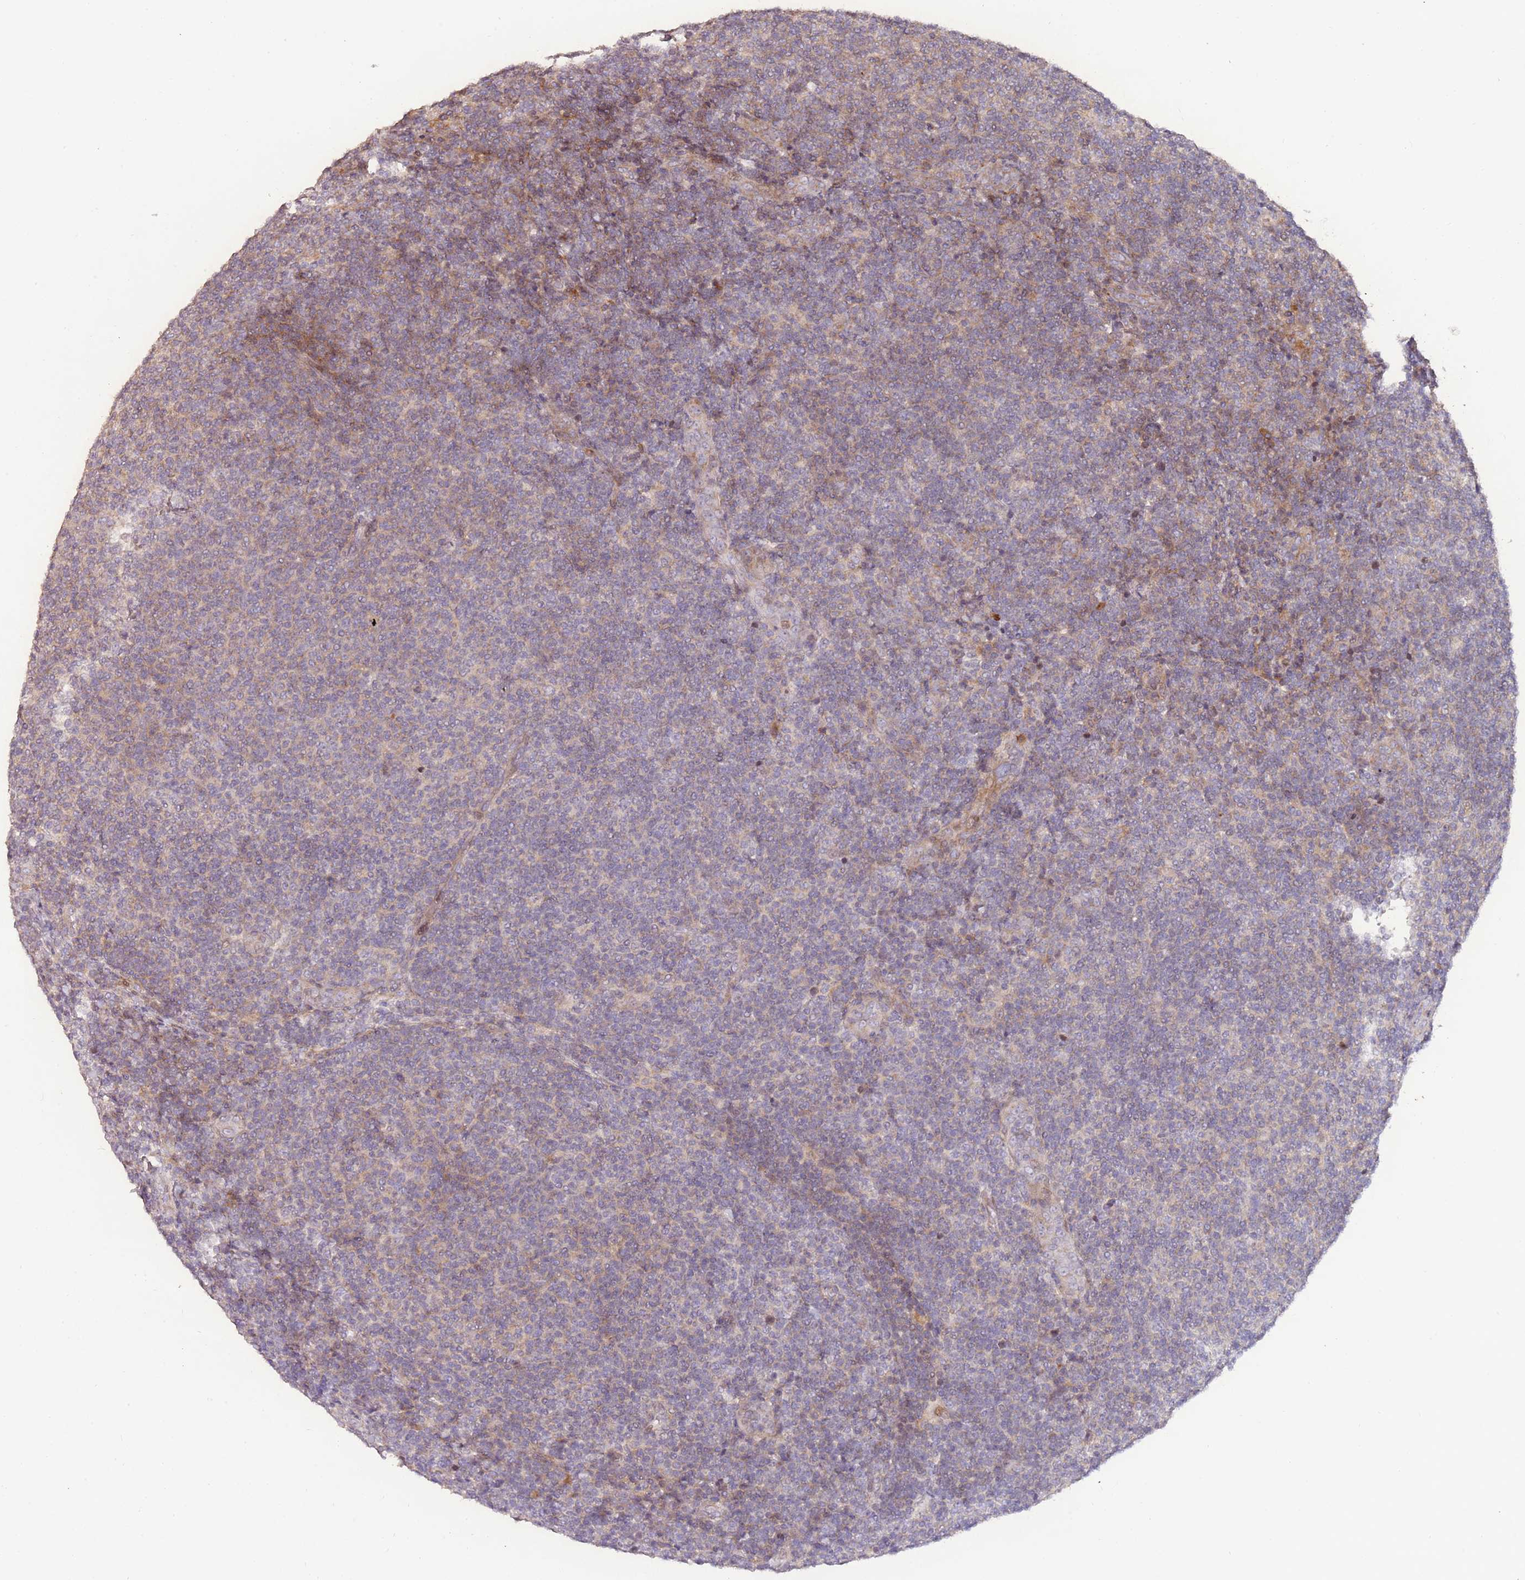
{"staining": {"intensity": "weak", "quantity": "<25%", "location": "cytoplasmic/membranous"}, "tissue": "lymphoma", "cell_type": "Tumor cells", "image_type": "cancer", "snomed": [{"axis": "morphology", "description": "Malignant lymphoma, non-Hodgkin's type, Low grade"}, {"axis": "topography", "description": "Lymph node"}], "caption": "Immunohistochemical staining of human malignant lymphoma, non-Hodgkin's type (low-grade) displays no significant positivity in tumor cells.", "gene": "SLC16A4", "patient": {"sex": "male", "age": 66}}